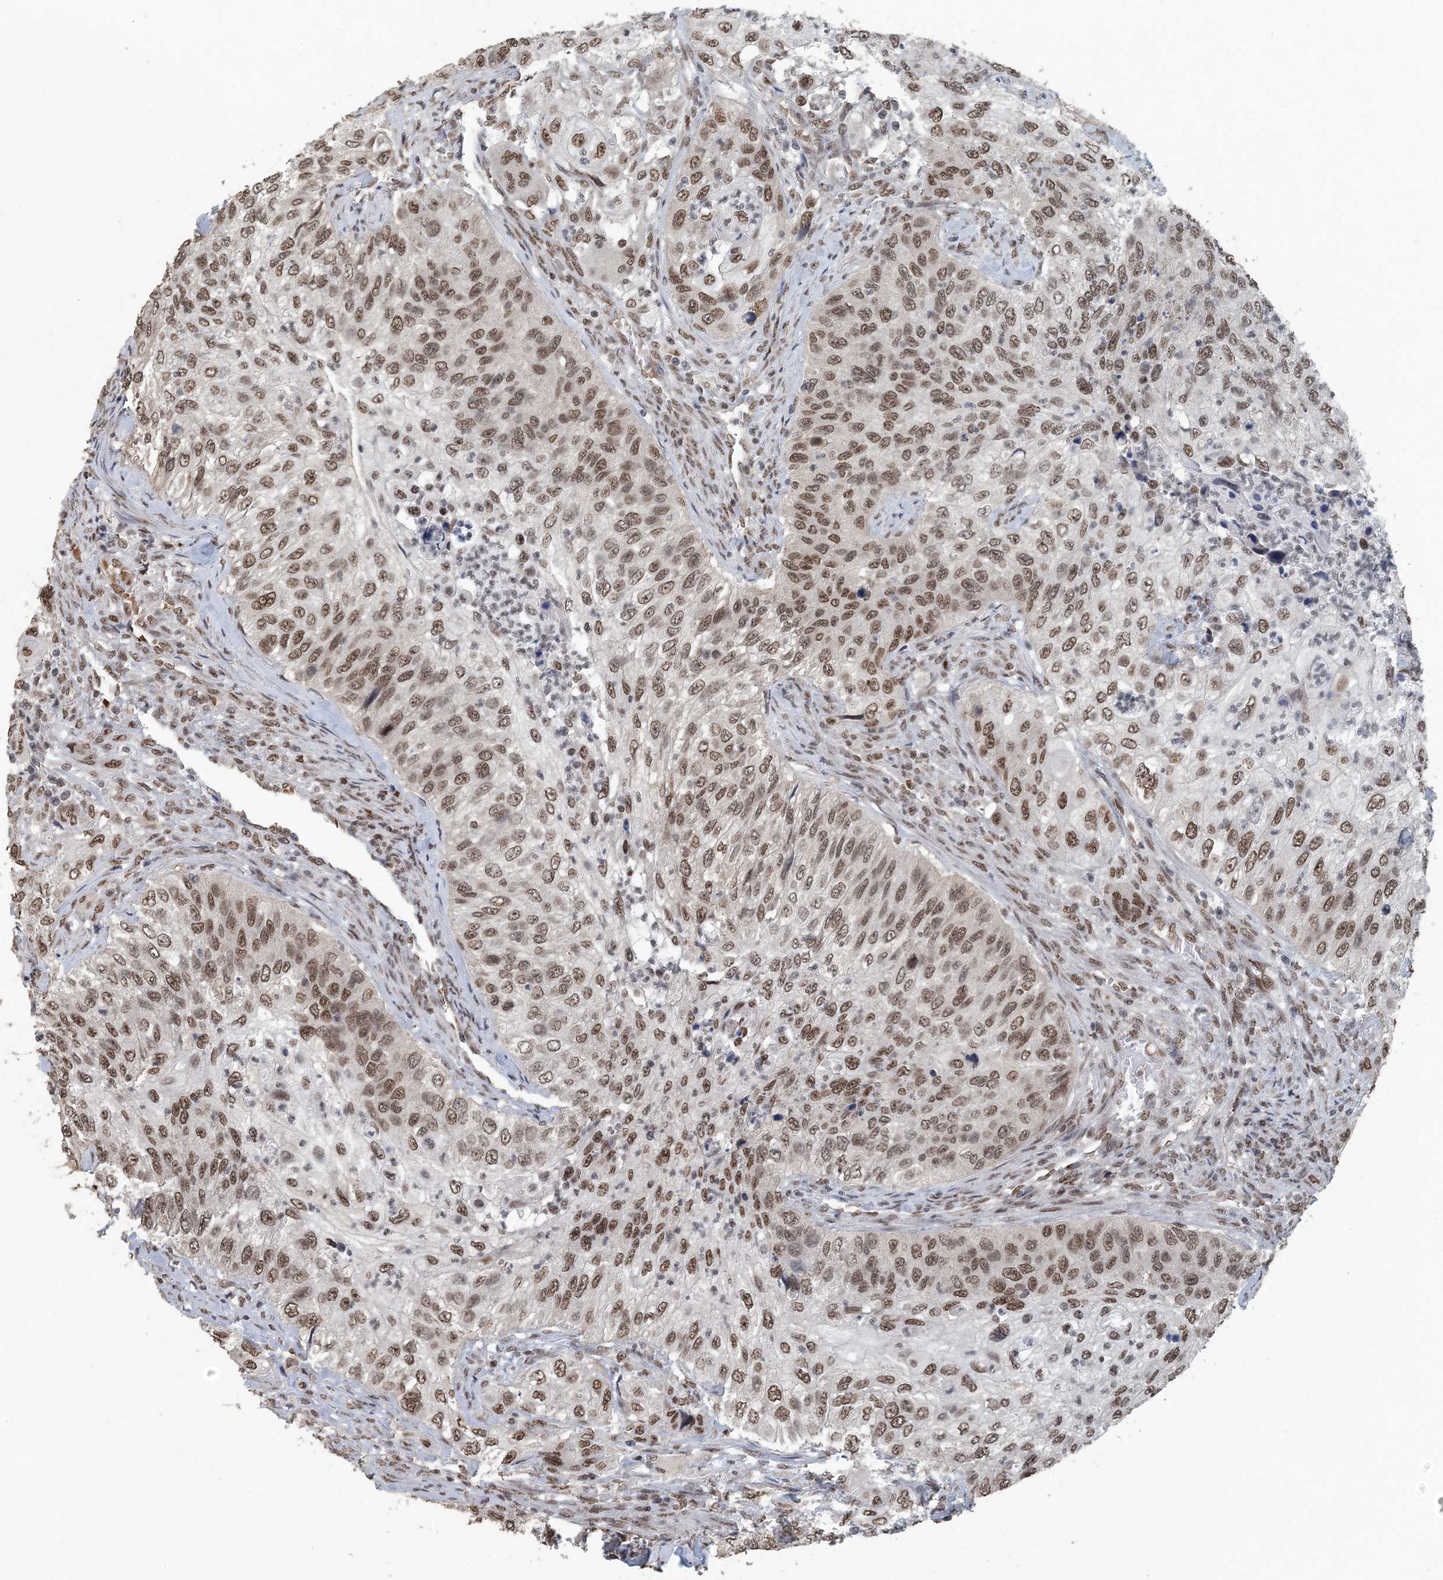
{"staining": {"intensity": "moderate", "quantity": ">75%", "location": "nuclear"}, "tissue": "urothelial cancer", "cell_type": "Tumor cells", "image_type": "cancer", "snomed": [{"axis": "morphology", "description": "Urothelial carcinoma, High grade"}, {"axis": "topography", "description": "Urinary bladder"}], "caption": "IHC of human urothelial cancer demonstrates medium levels of moderate nuclear staining in about >75% of tumor cells.", "gene": "MBD2", "patient": {"sex": "female", "age": 60}}